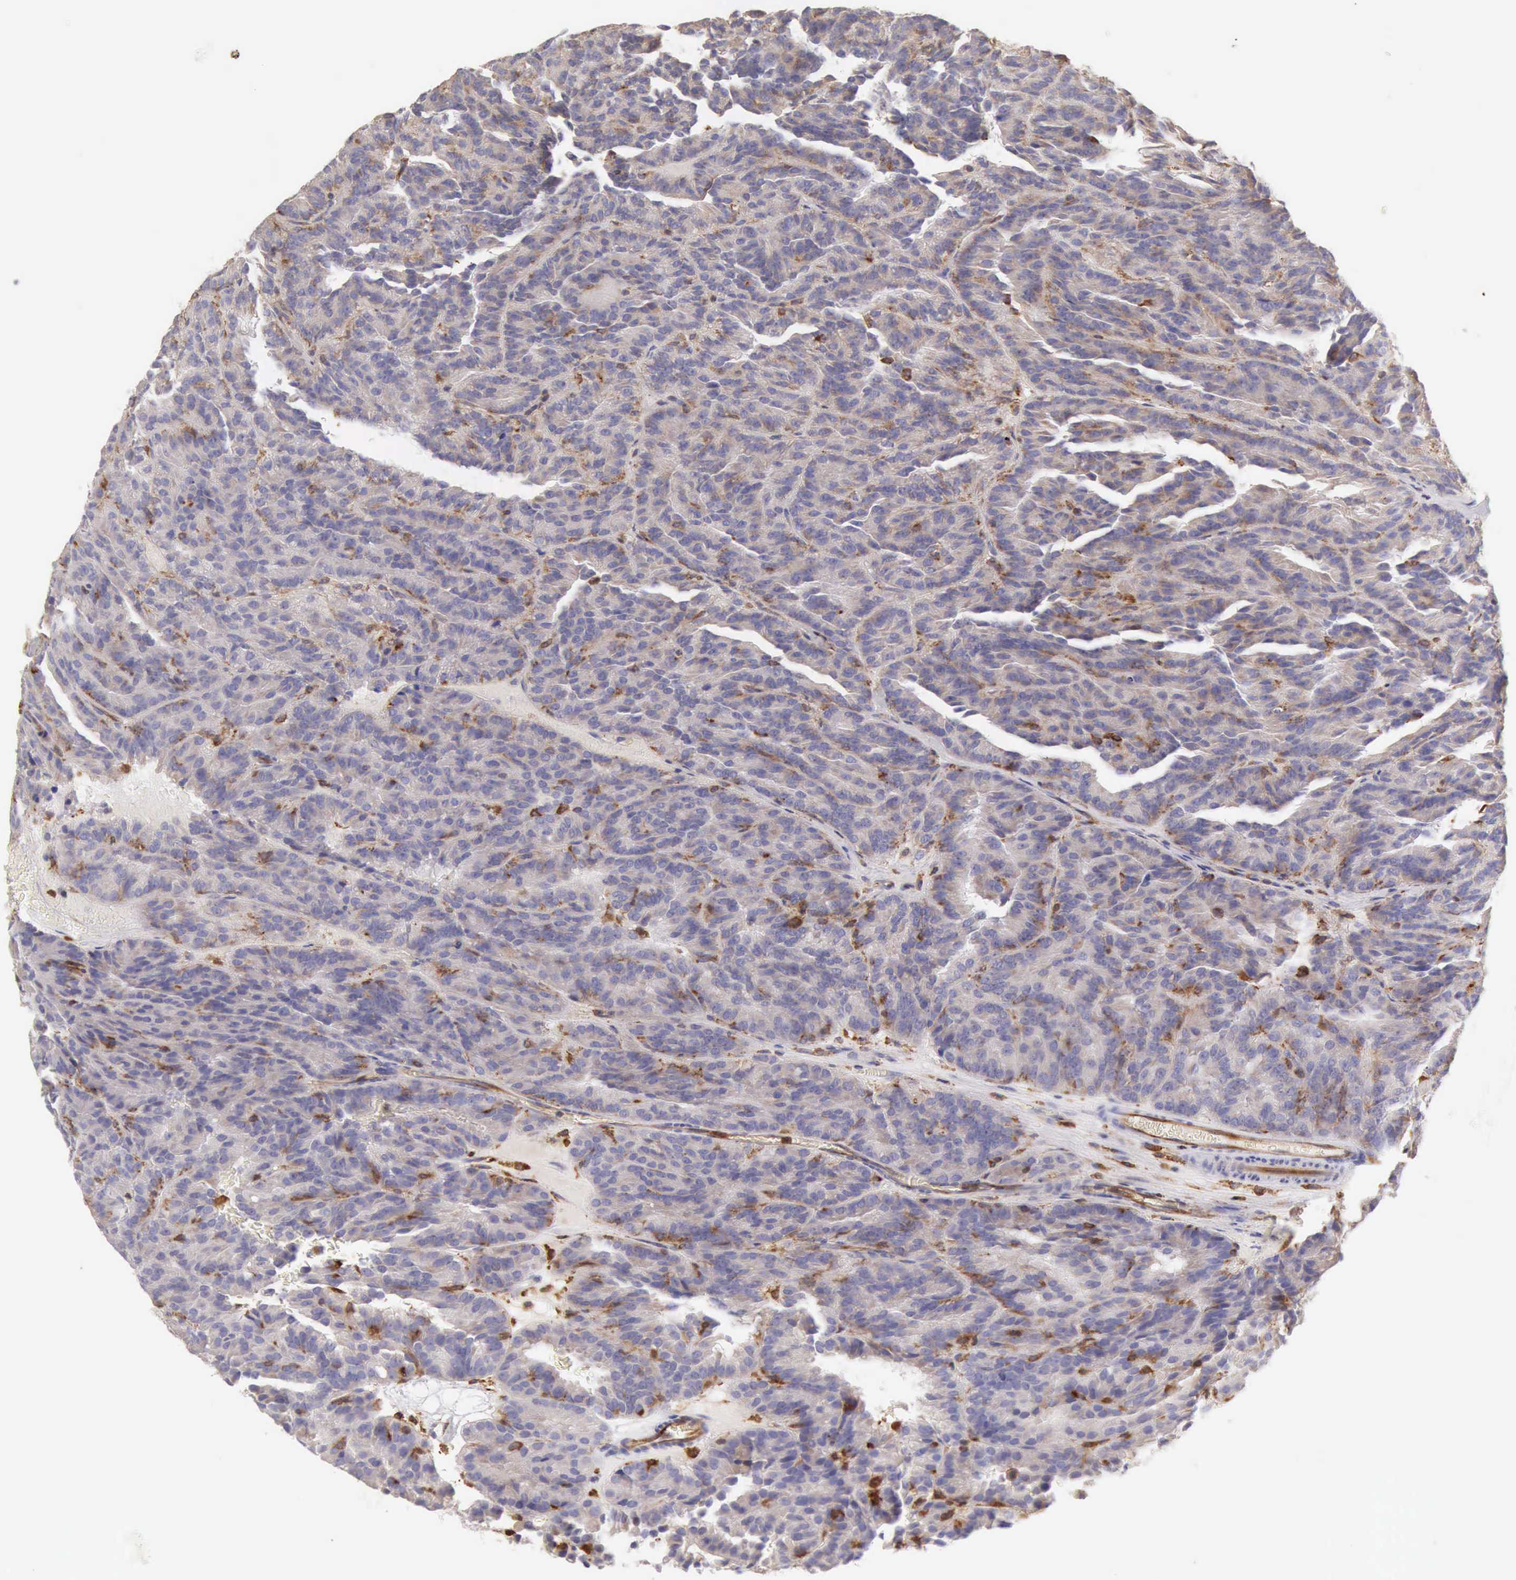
{"staining": {"intensity": "negative", "quantity": "none", "location": "none"}, "tissue": "renal cancer", "cell_type": "Tumor cells", "image_type": "cancer", "snomed": [{"axis": "morphology", "description": "Adenocarcinoma, NOS"}, {"axis": "topography", "description": "Kidney"}], "caption": "An image of adenocarcinoma (renal) stained for a protein reveals no brown staining in tumor cells.", "gene": "ARHGAP4", "patient": {"sex": "male", "age": 46}}